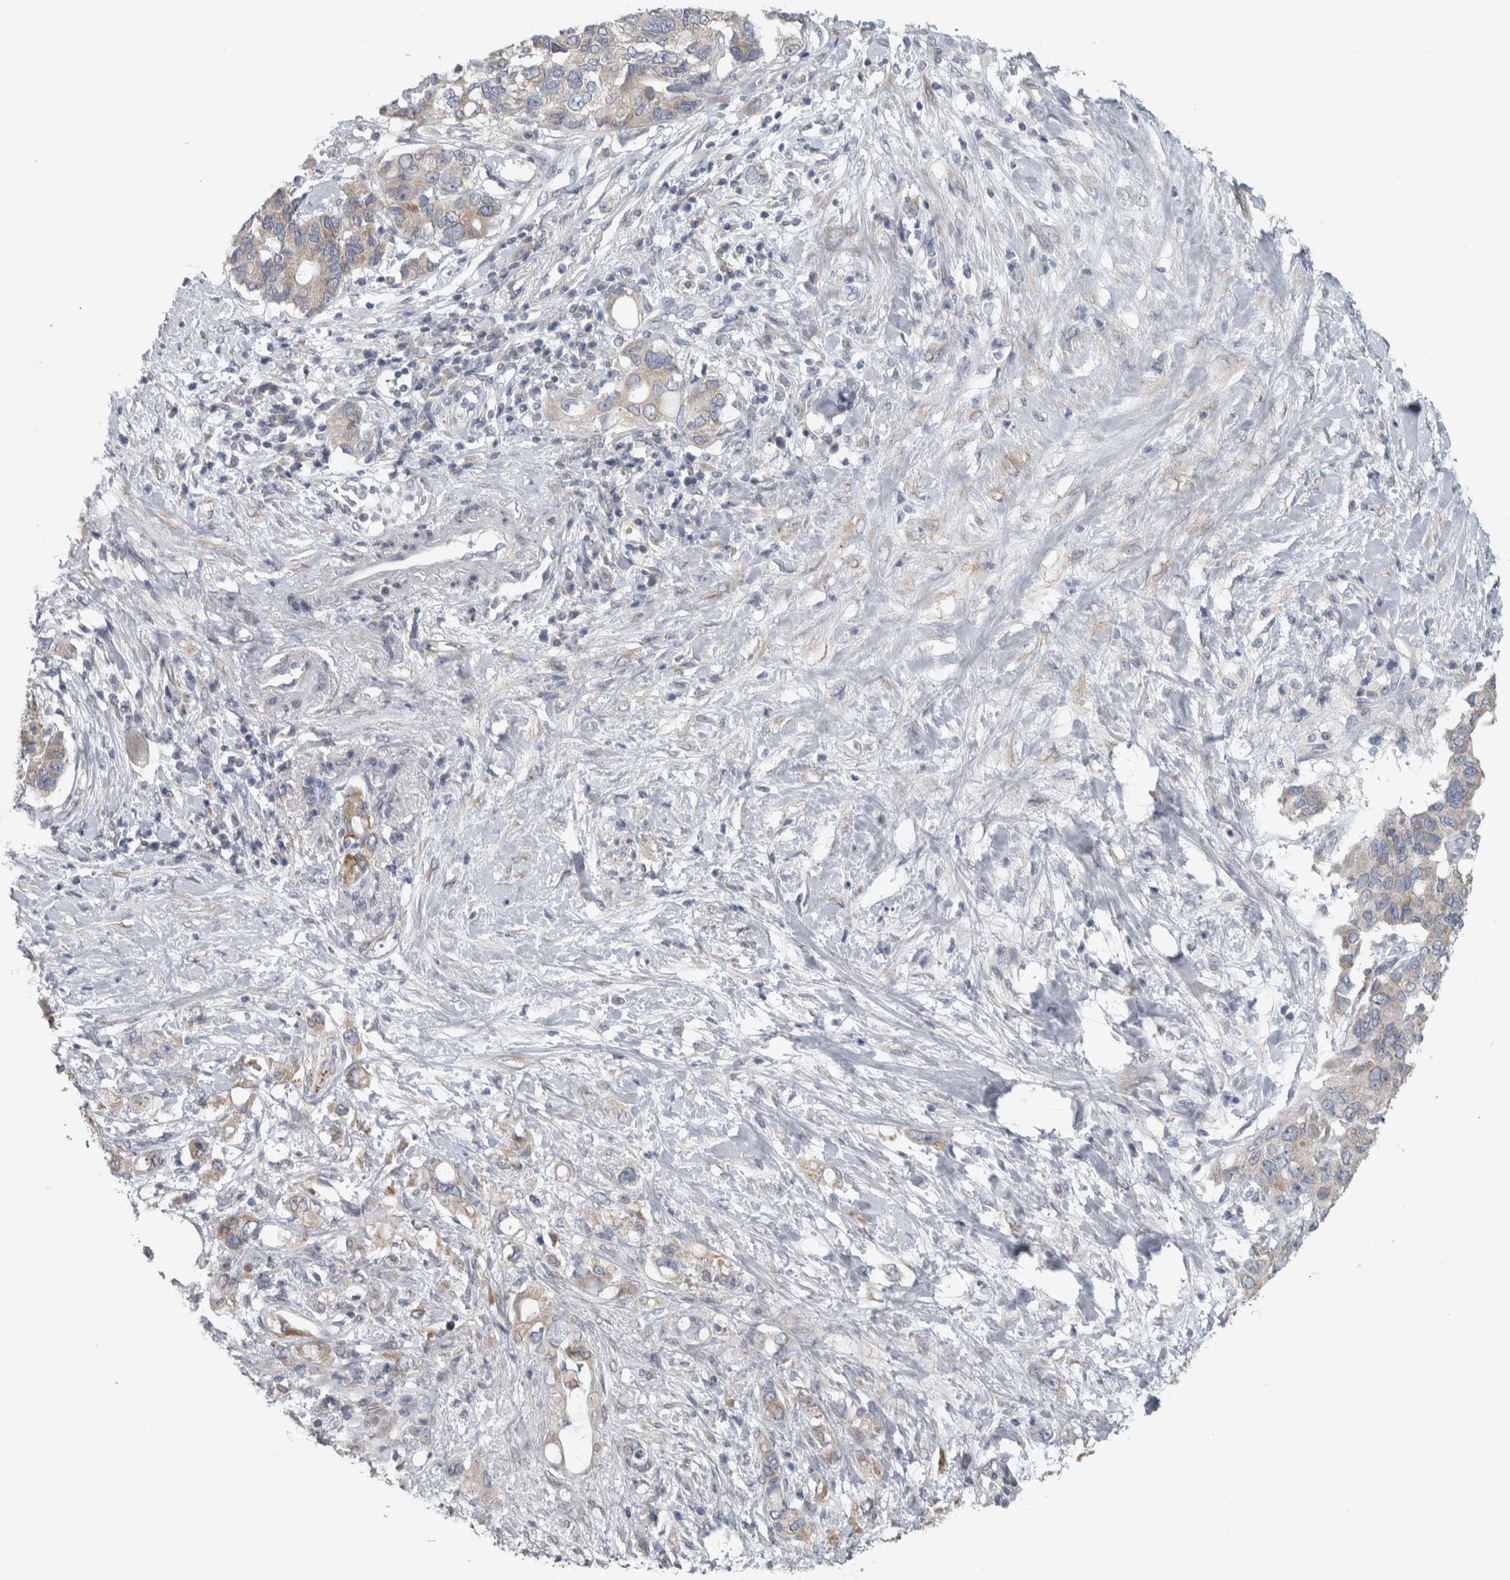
{"staining": {"intensity": "weak", "quantity": "25%-75%", "location": "cytoplasmic/membranous"}, "tissue": "pancreatic cancer", "cell_type": "Tumor cells", "image_type": "cancer", "snomed": [{"axis": "morphology", "description": "Adenocarcinoma, NOS"}, {"axis": "topography", "description": "Pancreas"}], "caption": "This is an image of immunohistochemistry staining of adenocarcinoma (pancreatic), which shows weak staining in the cytoplasmic/membranous of tumor cells.", "gene": "SIGMAR1", "patient": {"sex": "female", "age": 56}}